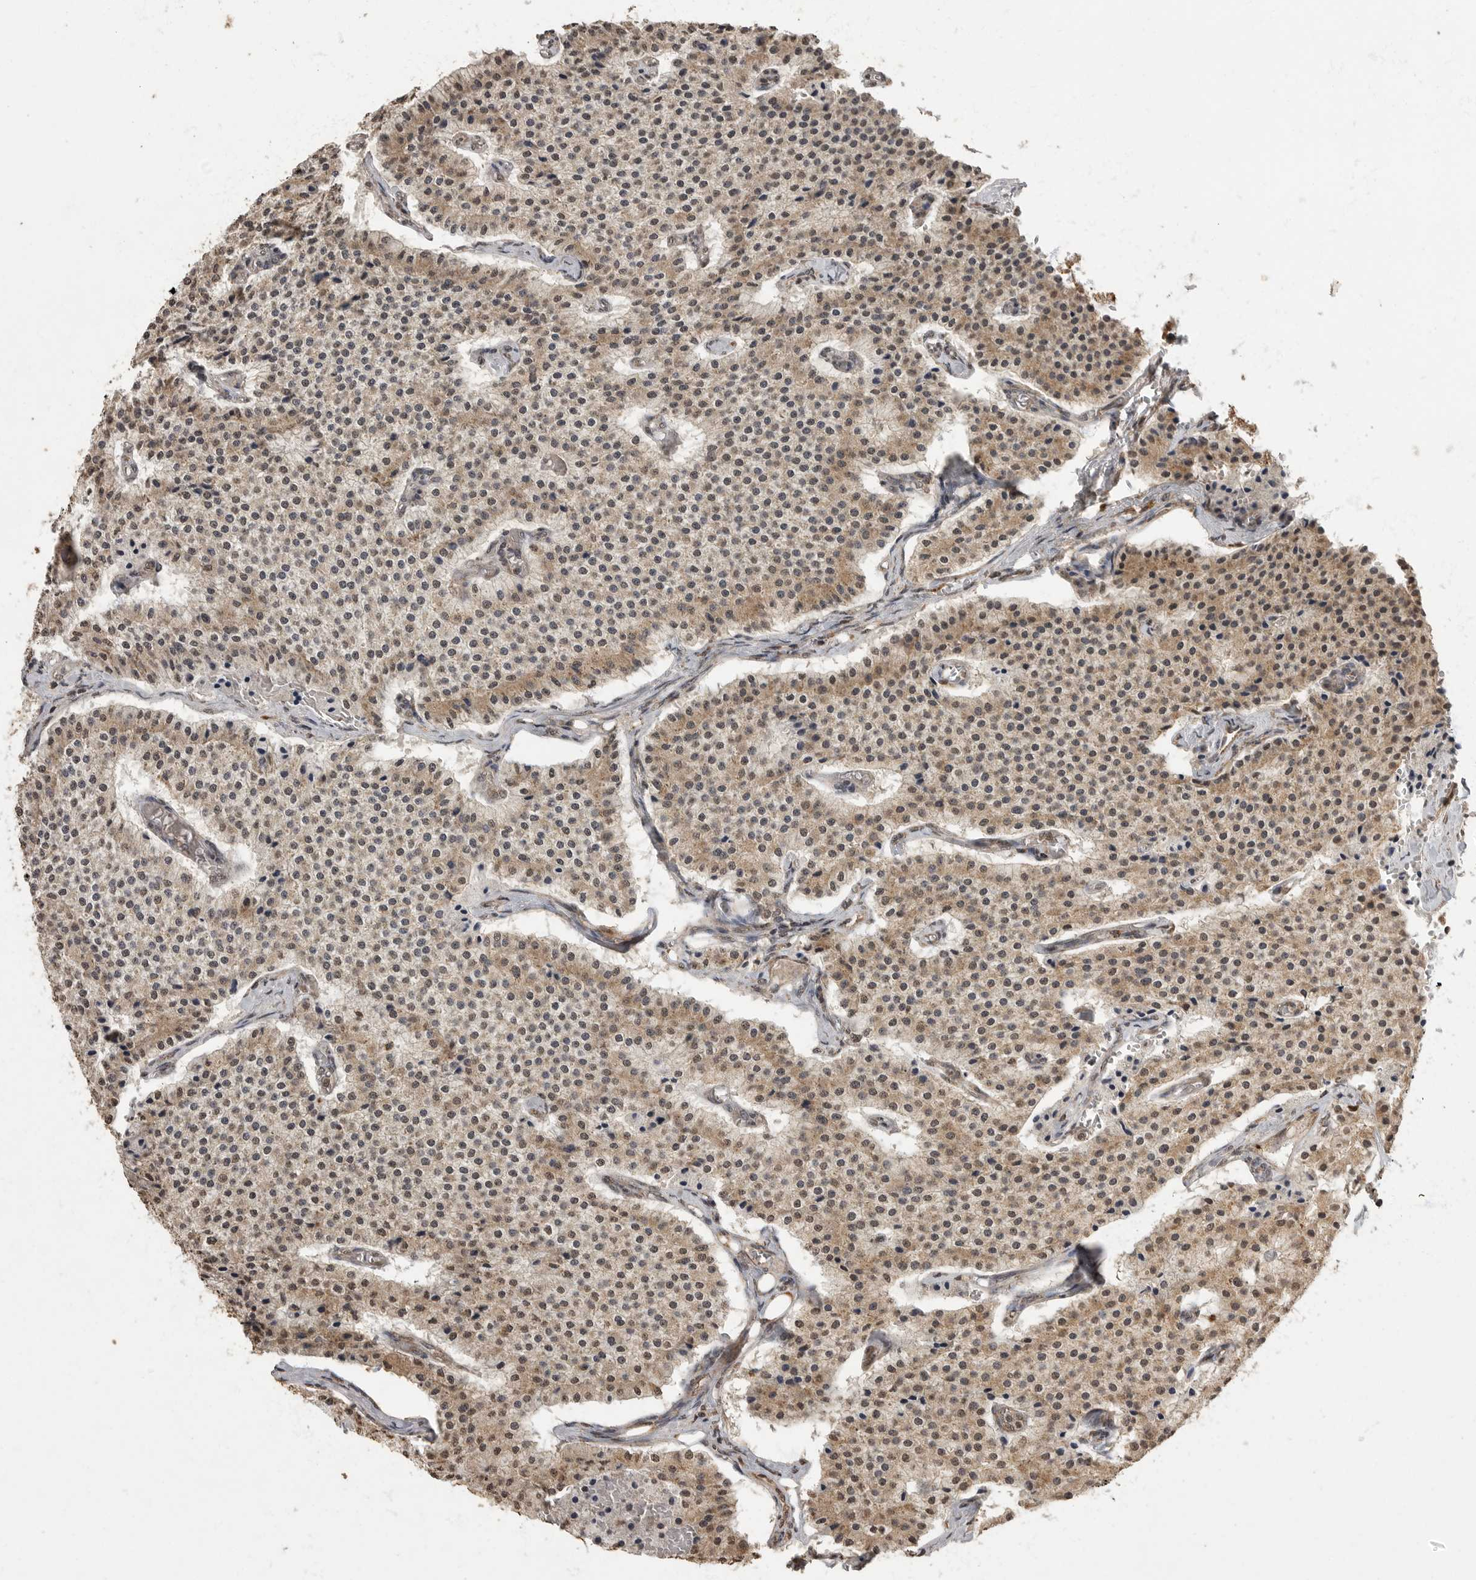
{"staining": {"intensity": "weak", "quantity": ">75%", "location": "cytoplasmic/membranous,nuclear"}, "tissue": "carcinoid", "cell_type": "Tumor cells", "image_type": "cancer", "snomed": [{"axis": "morphology", "description": "Carcinoid, malignant, NOS"}, {"axis": "topography", "description": "Colon"}], "caption": "Malignant carcinoid stained with a brown dye demonstrates weak cytoplasmic/membranous and nuclear positive positivity in about >75% of tumor cells.", "gene": "MAFG", "patient": {"sex": "female", "age": 52}}